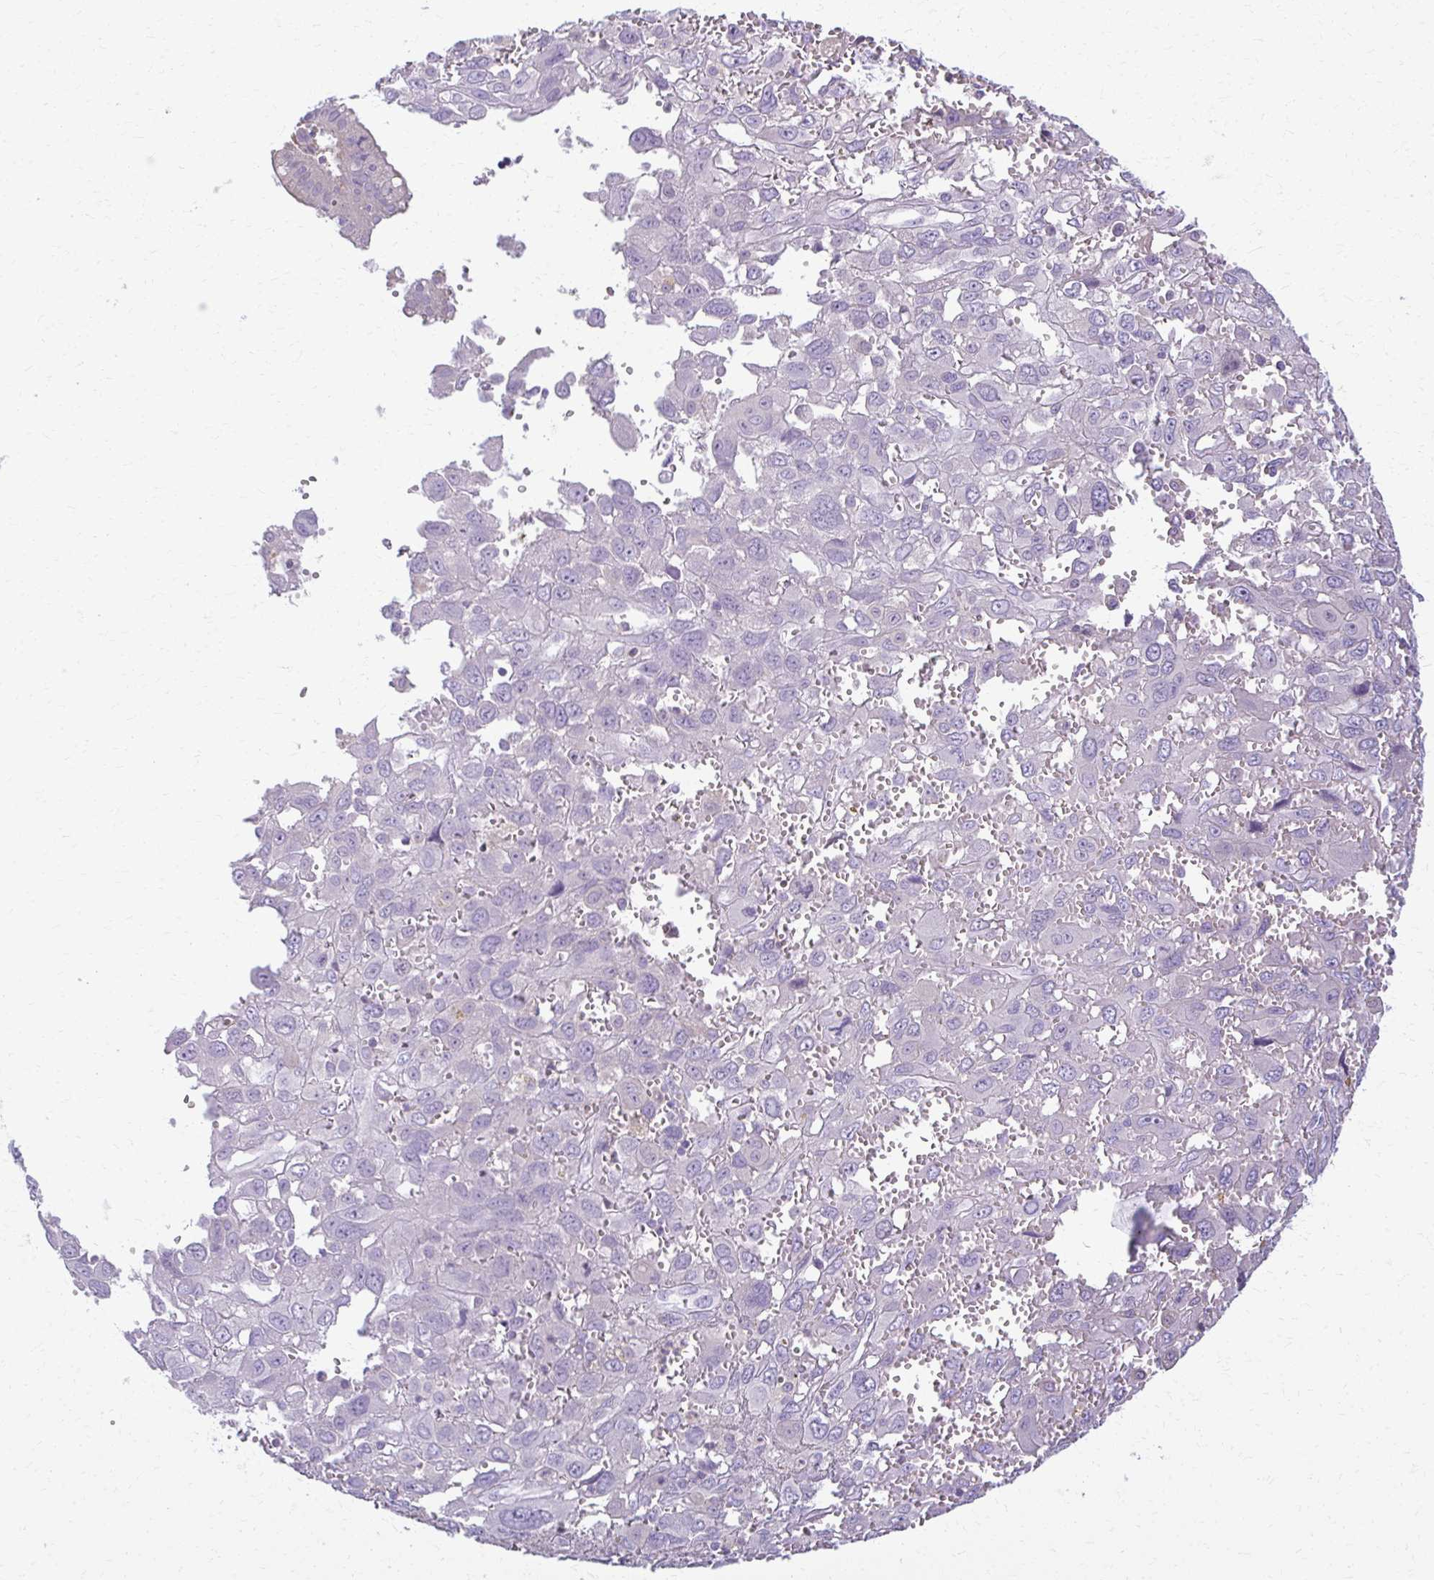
{"staining": {"intensity": "negative", "quantity": "none", "location": "none"}, "tissue": "pancreatic cancer", "cell_type": "Tumor cells", "image_type": "cancer", "snomed": [{"axis": "morphology", "description": "Adenocarcinoma, NOS"}, {"axis": "topography", "description": "Pancreas"}], "caption": "This is an immunohistochemistry (IHC) histopathology image of human pancreatic adenocarcinoma. There is no positivity in tumor cells.", "gene": "OR4M1", "patient": {"sex": "female", "age": 47}}